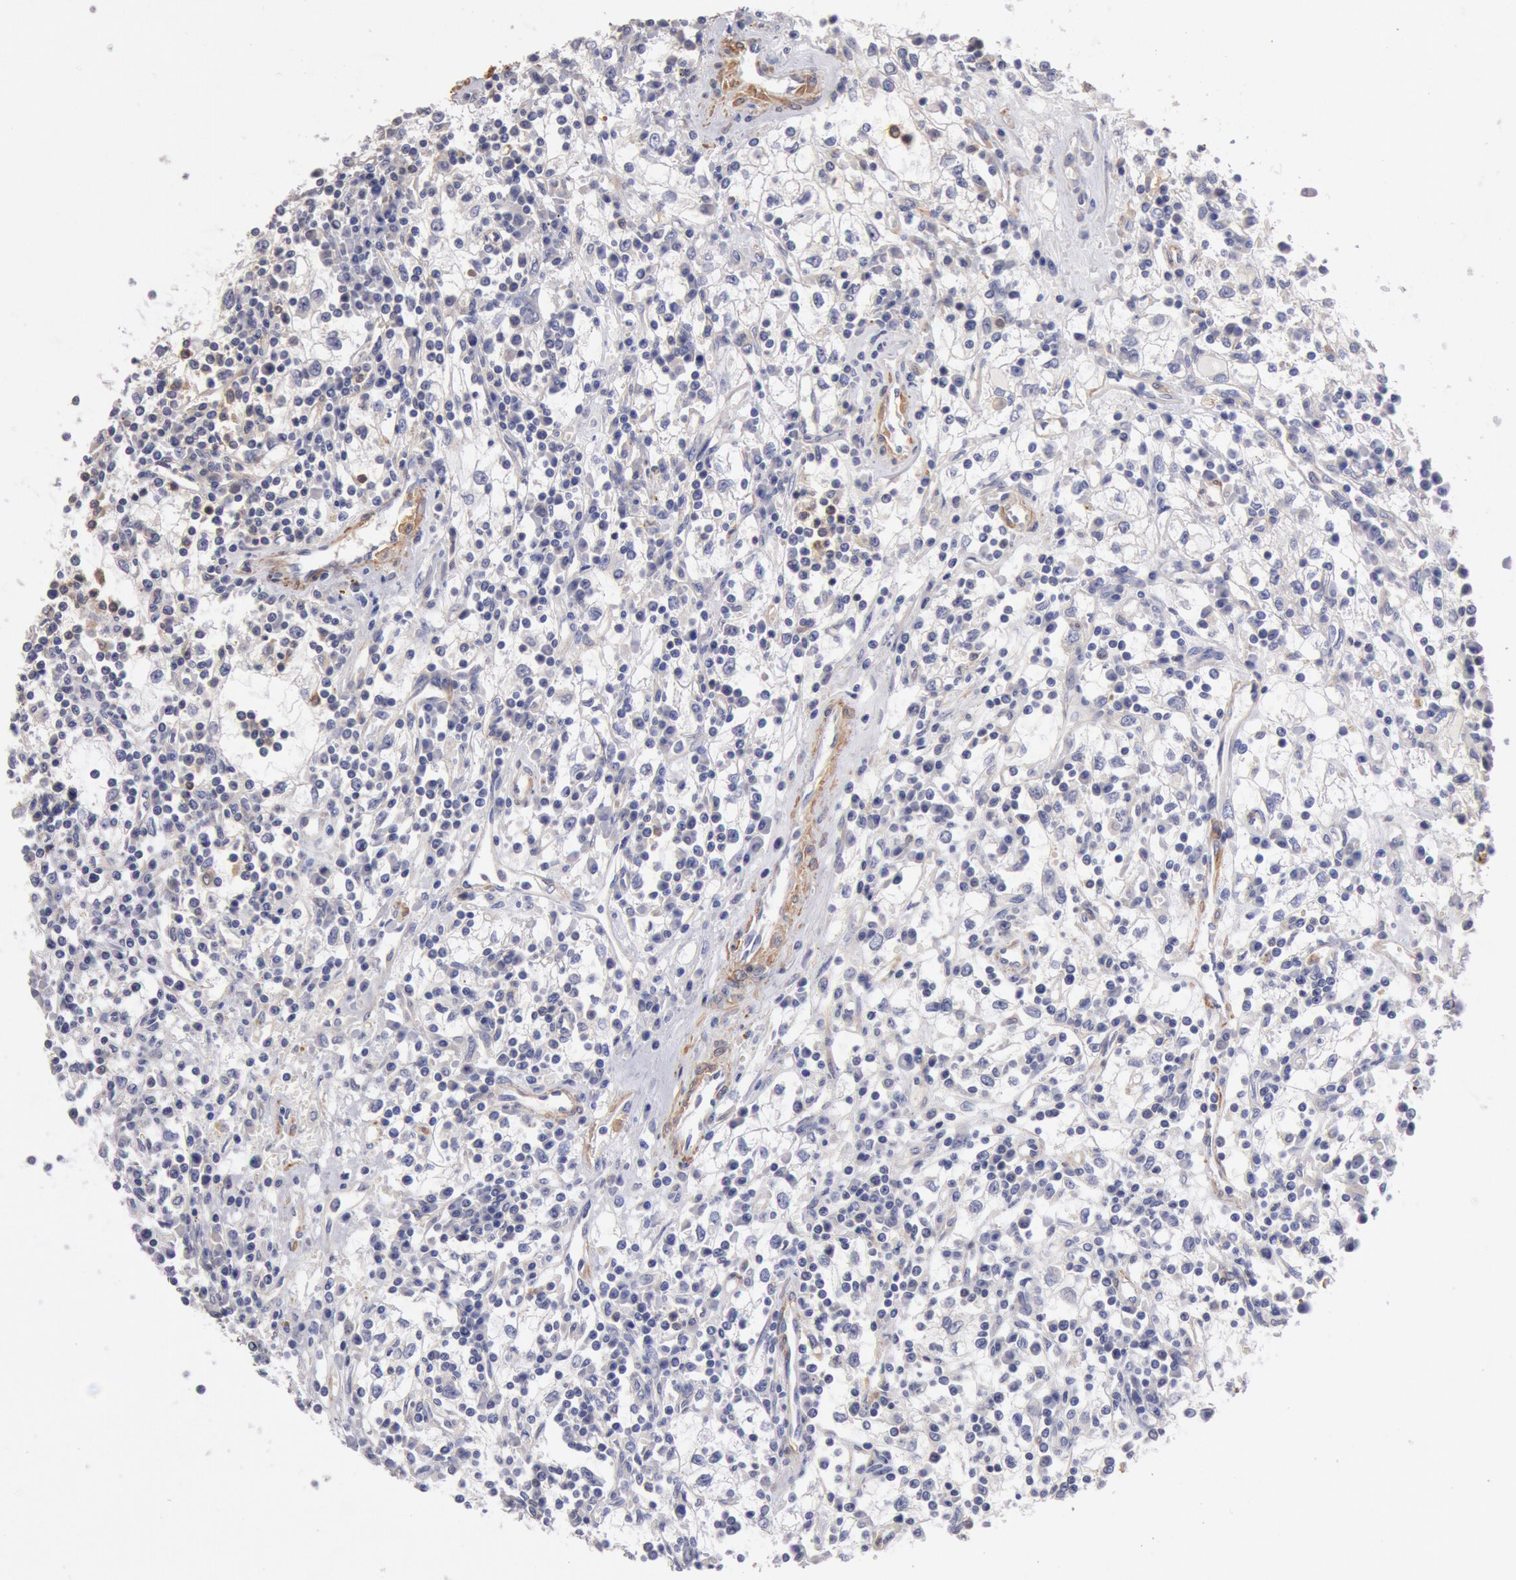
{"staining": {"intensity": "negative", "quantity": "none", "location": "none"}, "tissue": "renal cancer", "cell_type": "Tumor cells", "image_type": "cancer", "snomed": [{"axis": "morphology", "description": "Adenocarcinoma, NOS"}, {"axis": "topography", "description": "Kidney"}], "caption": "IHC histopathology image of adenocarcinoma (renal) stained for a protein (brown), which shows no staining in tumor cells.", "gene": "TMED8", "patient": {"sex": "male", "age": 82}}